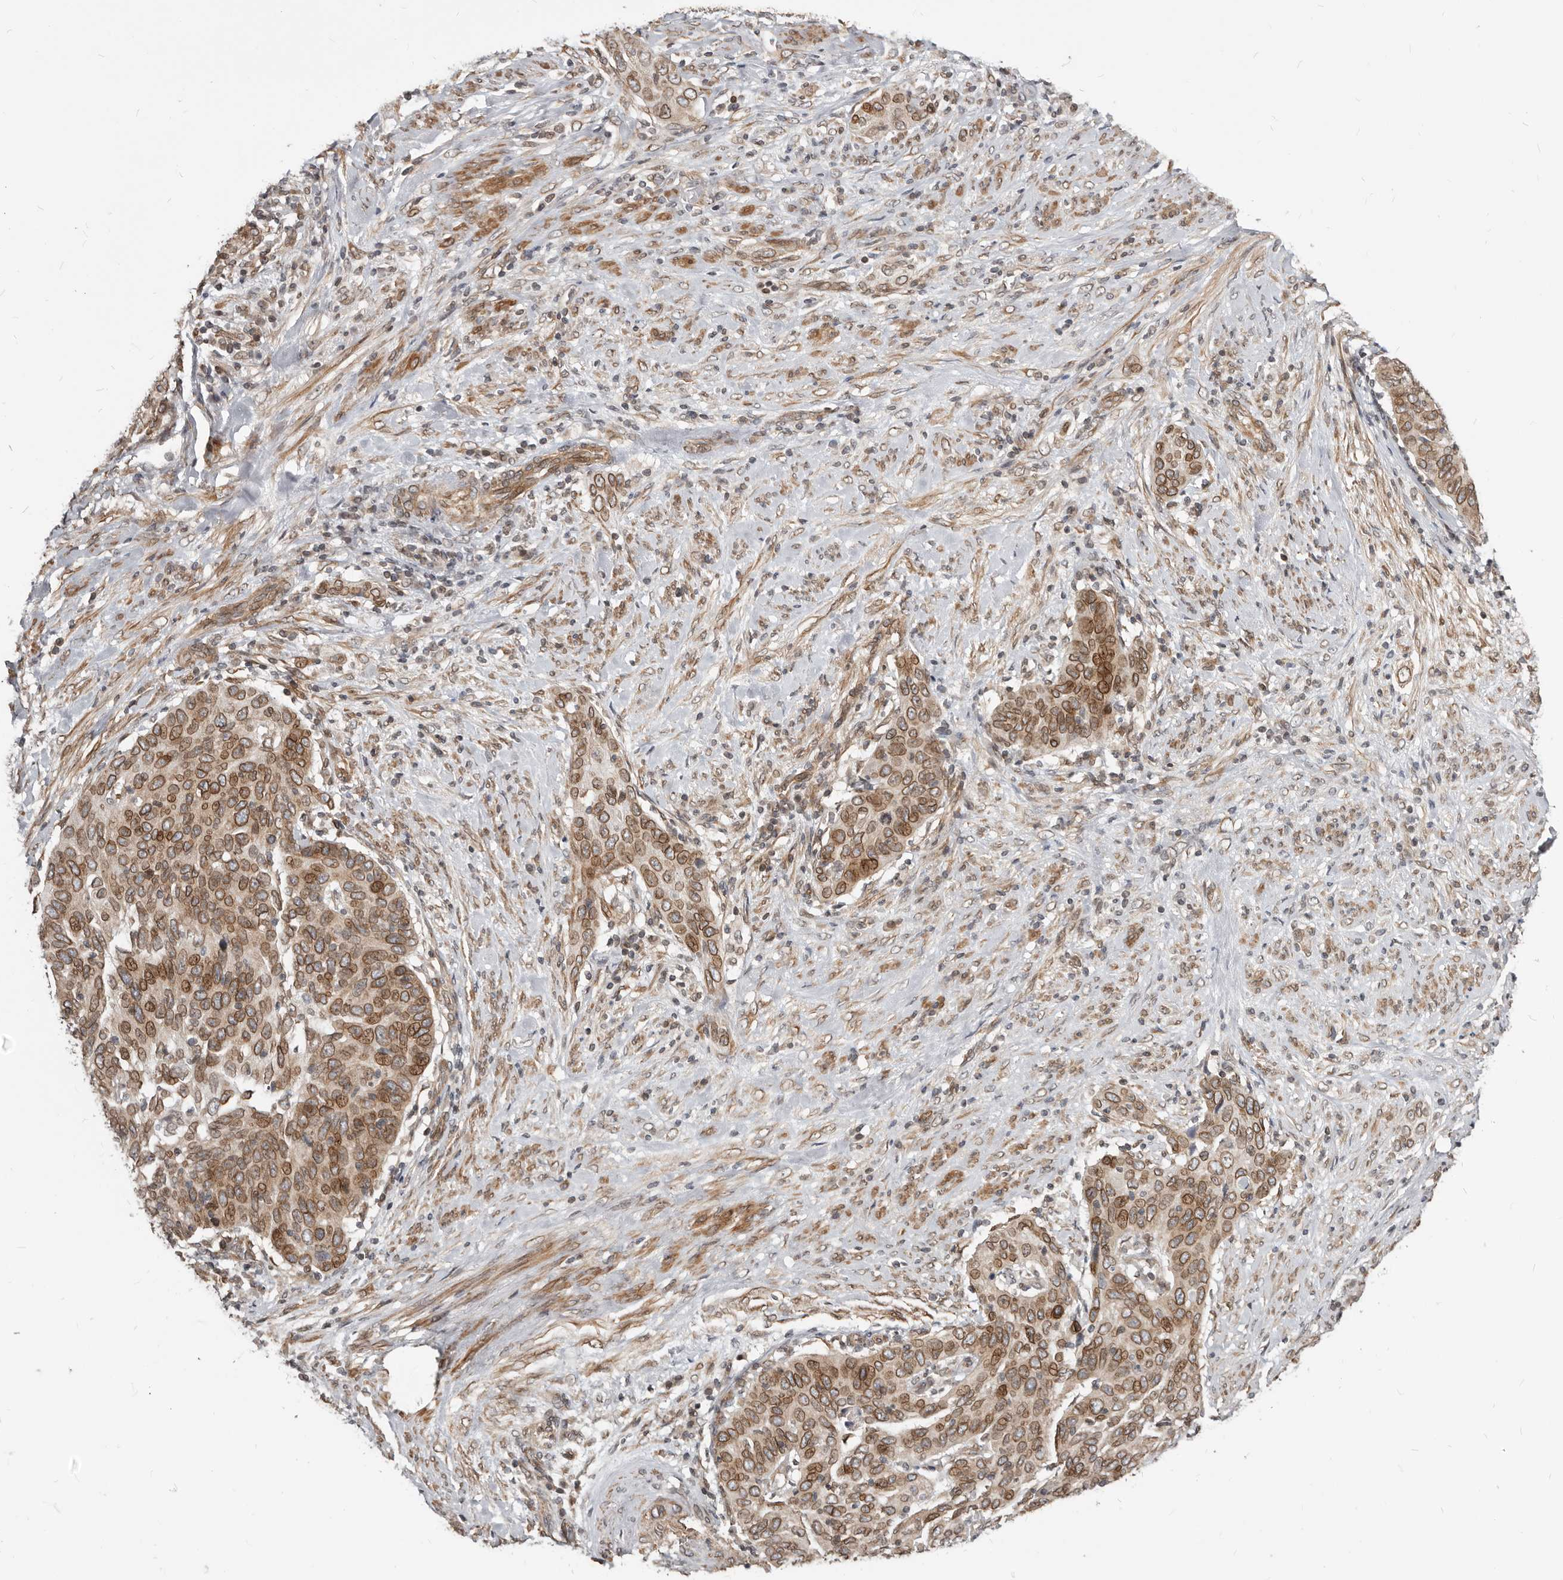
{"staining": {"intensity": "moderate", "quantity": ">75%", "location": "cytoplasmic/membranous,nuclear"}, "tissue": "cervical cancer", "cell_type": "Tumor cells", "image_type": "cancer", "snomed": [{"axis": "morphology", "description": "Squamous cell carcinoma, NOS"}, {"axis": "topography", "description": "Cervix"}], "caption": "The micrograph demonstrates a brown stain indicating the presence of a protein in the cytoplasmic/membranous and nuclear of tumor cells in cervical cancer. (IHC, brightfield microscopy, high magnification).", "gene": "NUP153", "patient": {"sex": "female", "age": 60}}